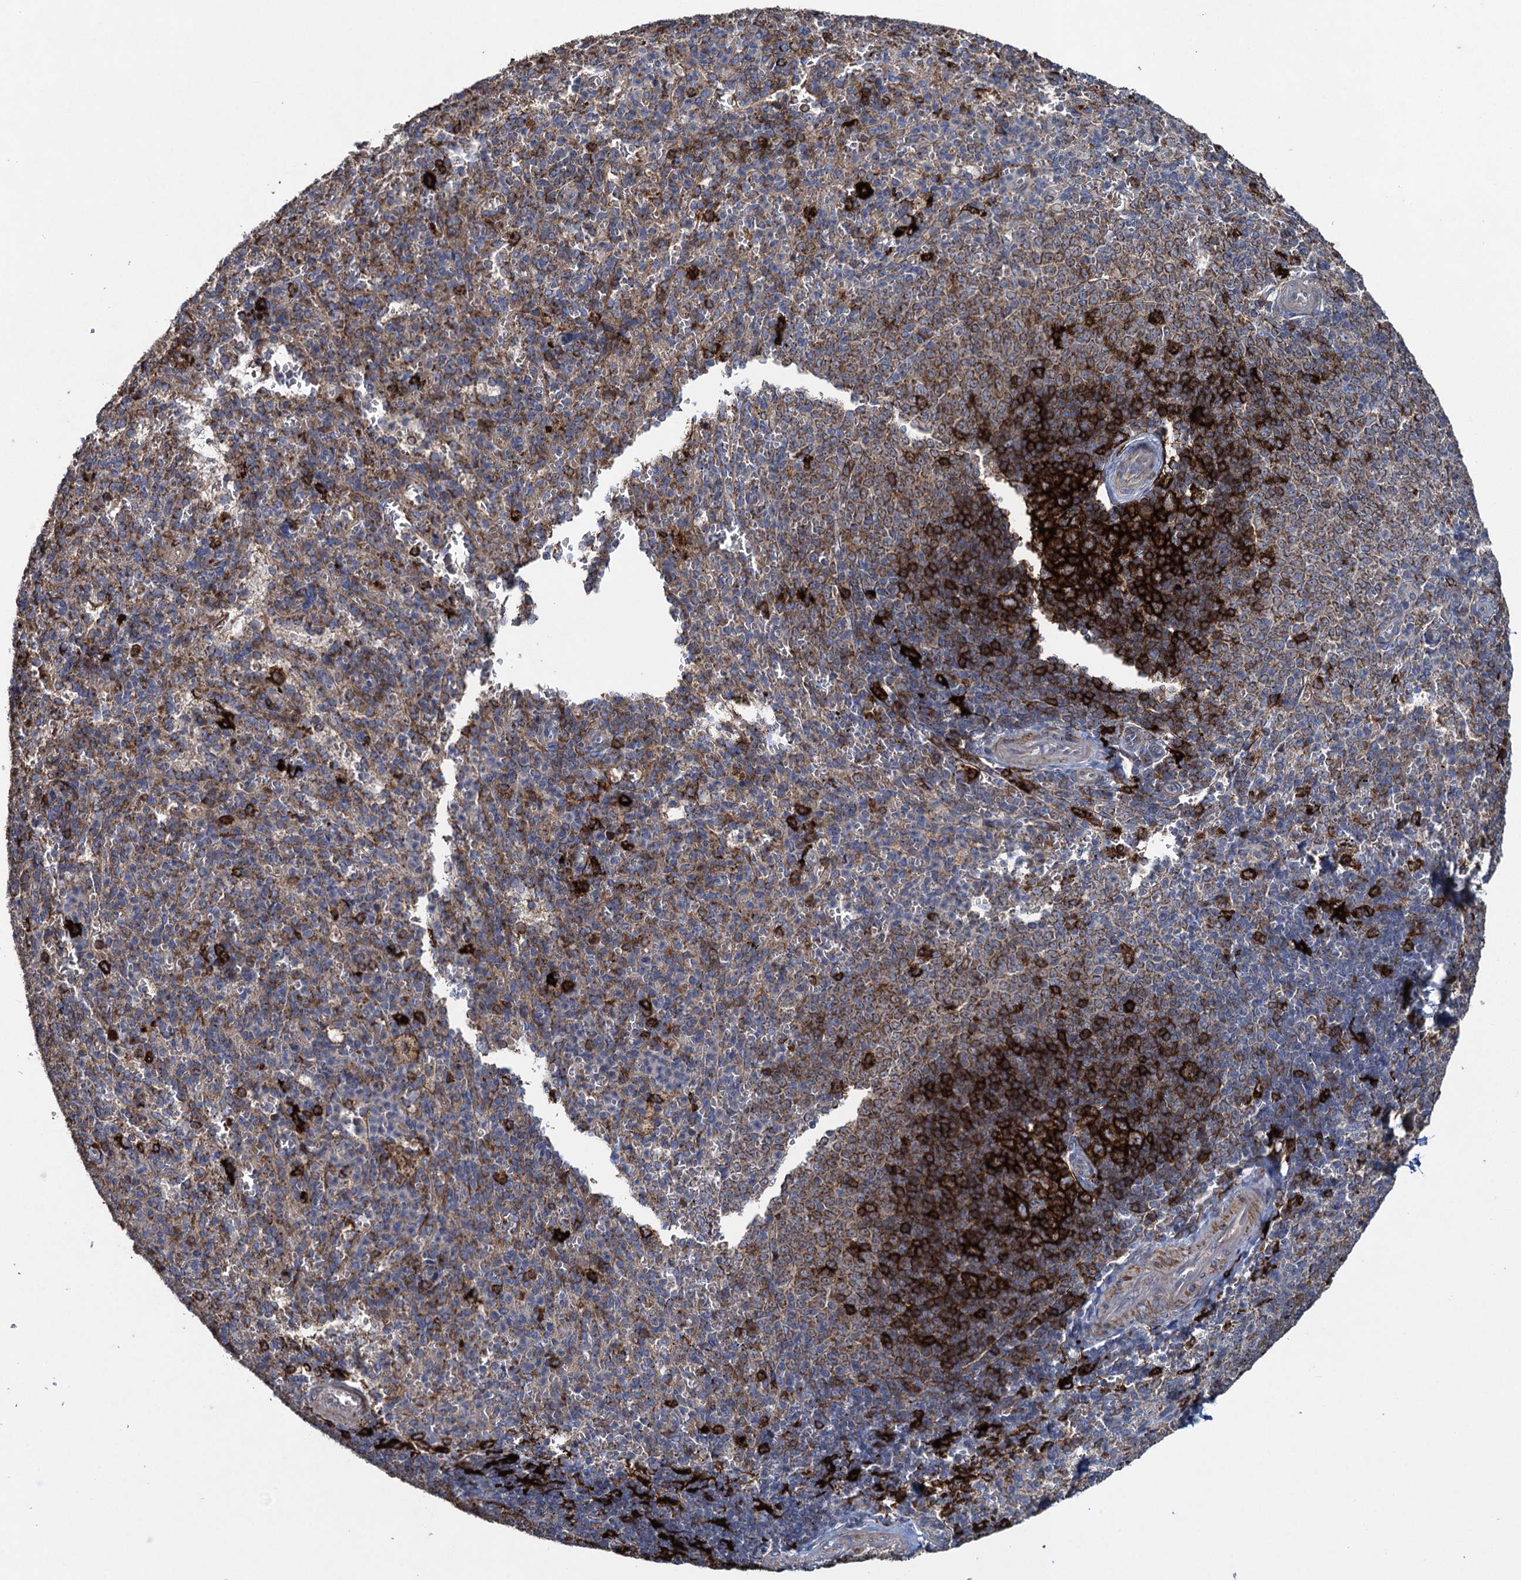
{"staining": {"intensity": "strong", "quantity": "<25%", "location": "cytoplasmic/membranous"}, "tissue": "spleen", "cell_type": "Cells in red pulp", "image_type": "normal", "snomed": [{"axis": "morphology", "description": "Normal tissue, NOS"}, {"axis": "topography", "description": "Spleen"}], "caption": "Protein staining reveals strong cytoplasmic/membranous positivity in approximately <25% of cells in red pulp in unremarkable spleen.", "gene": "TXNDC11", "patient": {"sex": "female", "age": 21}}